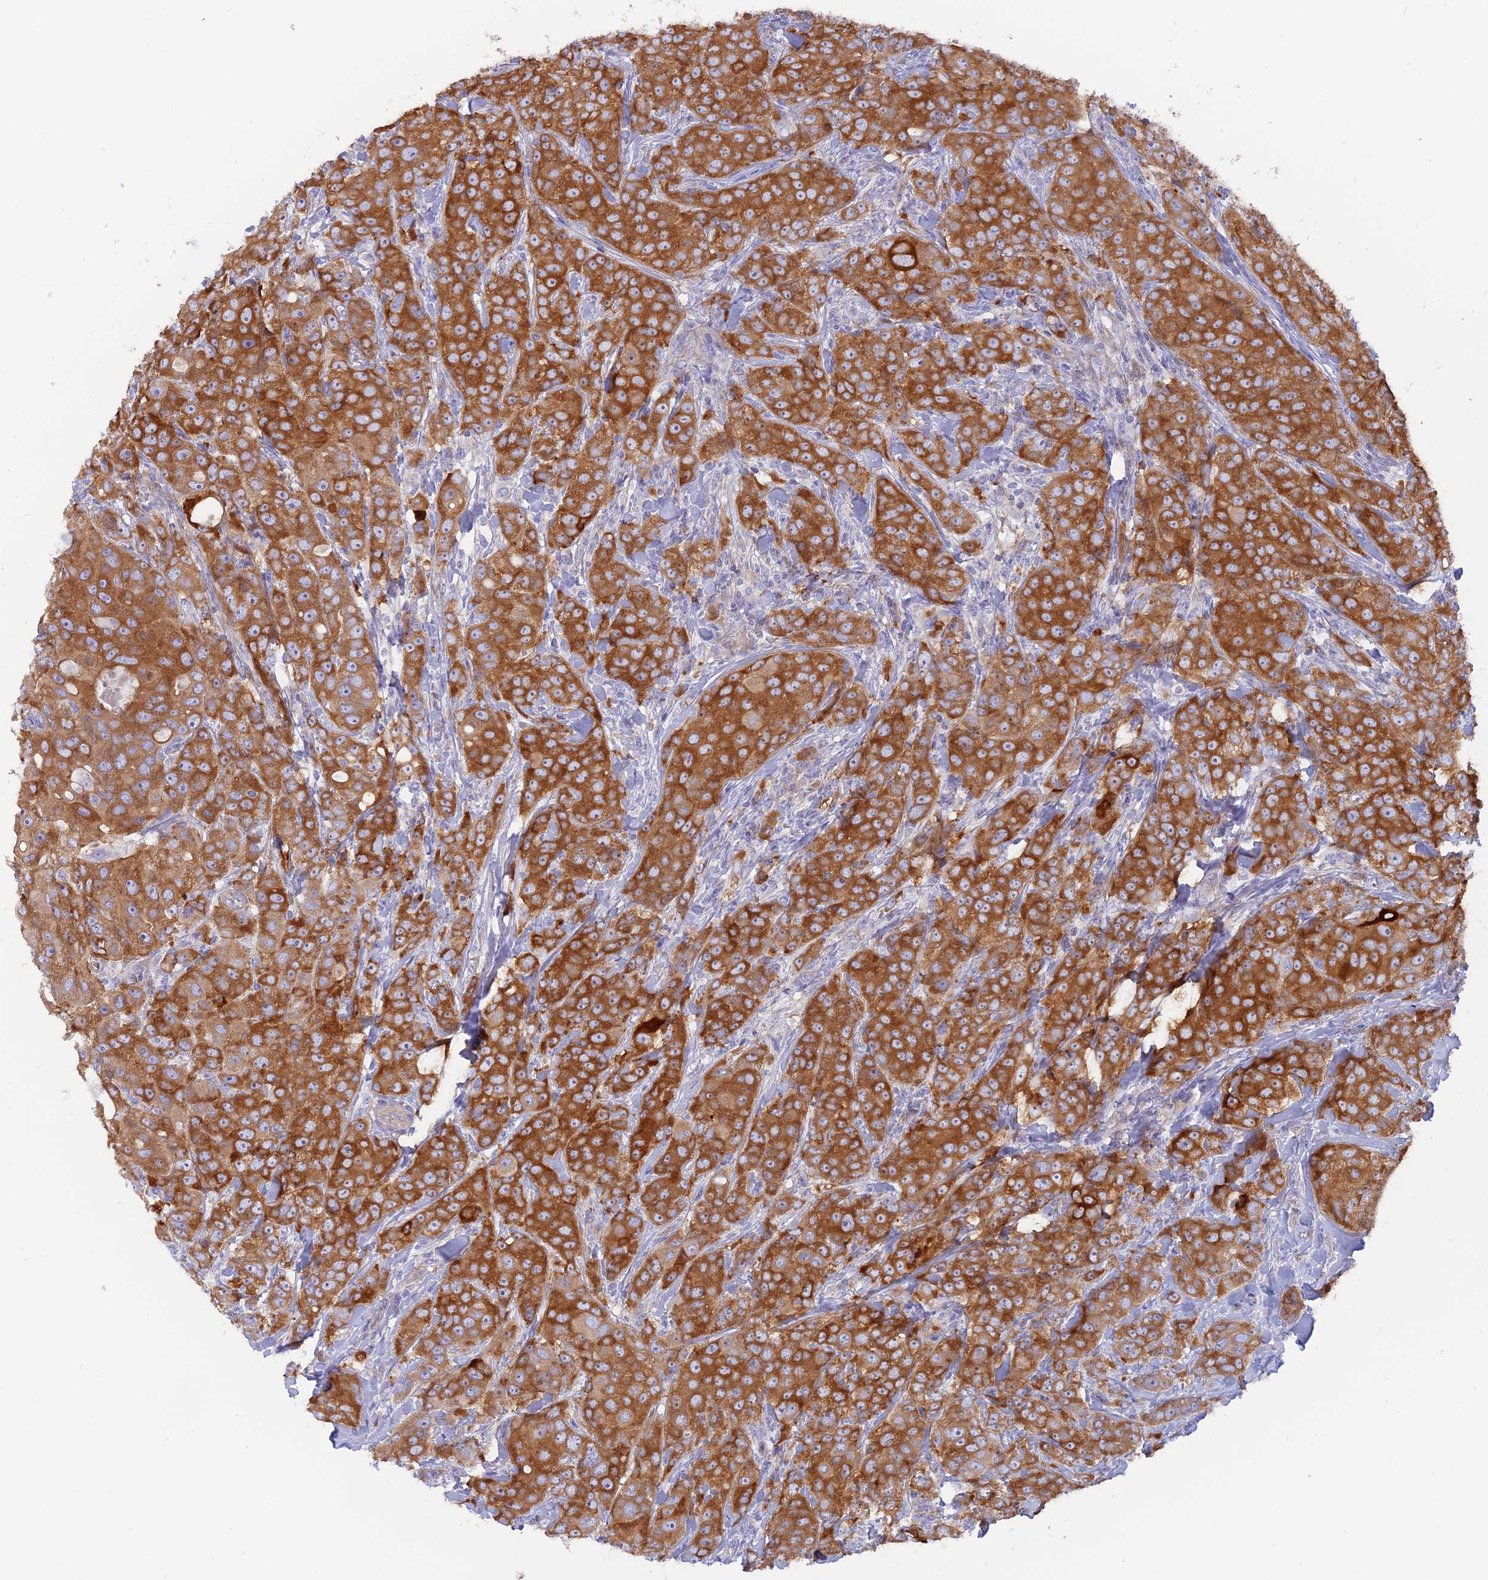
{"staining": {"intensity": "moderate", "quantity": ">75%", "location": "cytoplasmic/membranous"}, "tissue": "breast cancer", "cell_type": "Tumor cells", "image_type": "cancer", "snomed": [{"axis": "morphology", "description": "Duct carcinoma"}, {"axis": "topography", "description": "Breast"}], "caption": "Immunohistochemical staining of human breast infiltrating ductal carcinoma demonstrates medium levels of moderate cytoplasmic/membranous expression in about >75% of tumor cells. Nuclei are stained in blue.", "gene": "LZTFL1", "patient": {"sex": "female", "age": 43}}